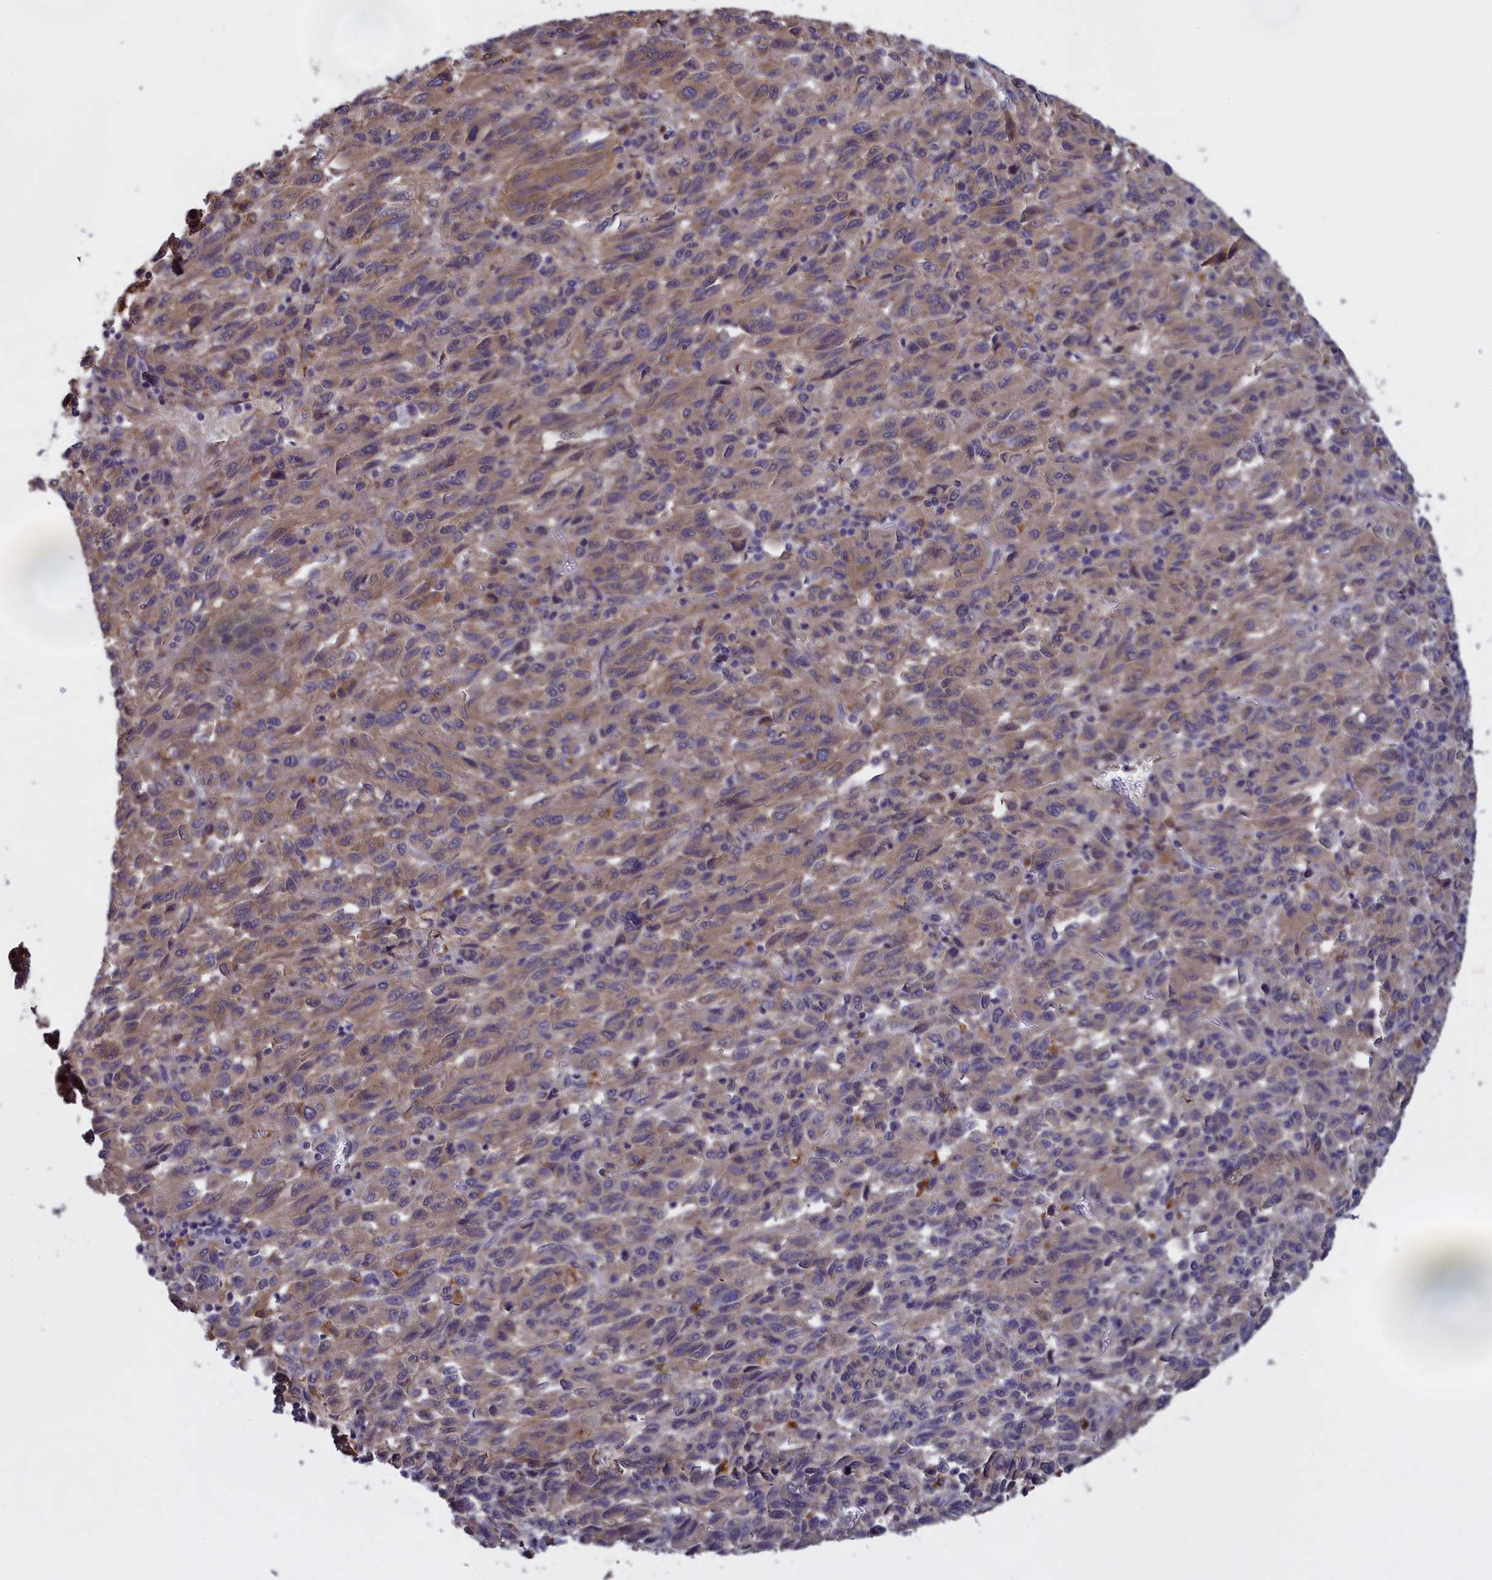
{"staining": {"intensity": "weak", "quantity": "<25%", "location": "cytoplasmic/membranous"}, "tissue": "melanoma", "cell_type": "Tumor cells", "image_type": "cancer", "snomed": [{"axis": "morphology", "description": "Malignant melanoma, Metastatic site"}, {"axis": "topography", "description": "Lung"}], "caption": "There is no significant staining in tumor cells of malignant melanoma (metastatic site). (Brightfield microscopy of DAB immunohistochemistry (IHC) at high magnification).", "gene": "COL19A1", "patient": {"sex": "male", "age": 64}}